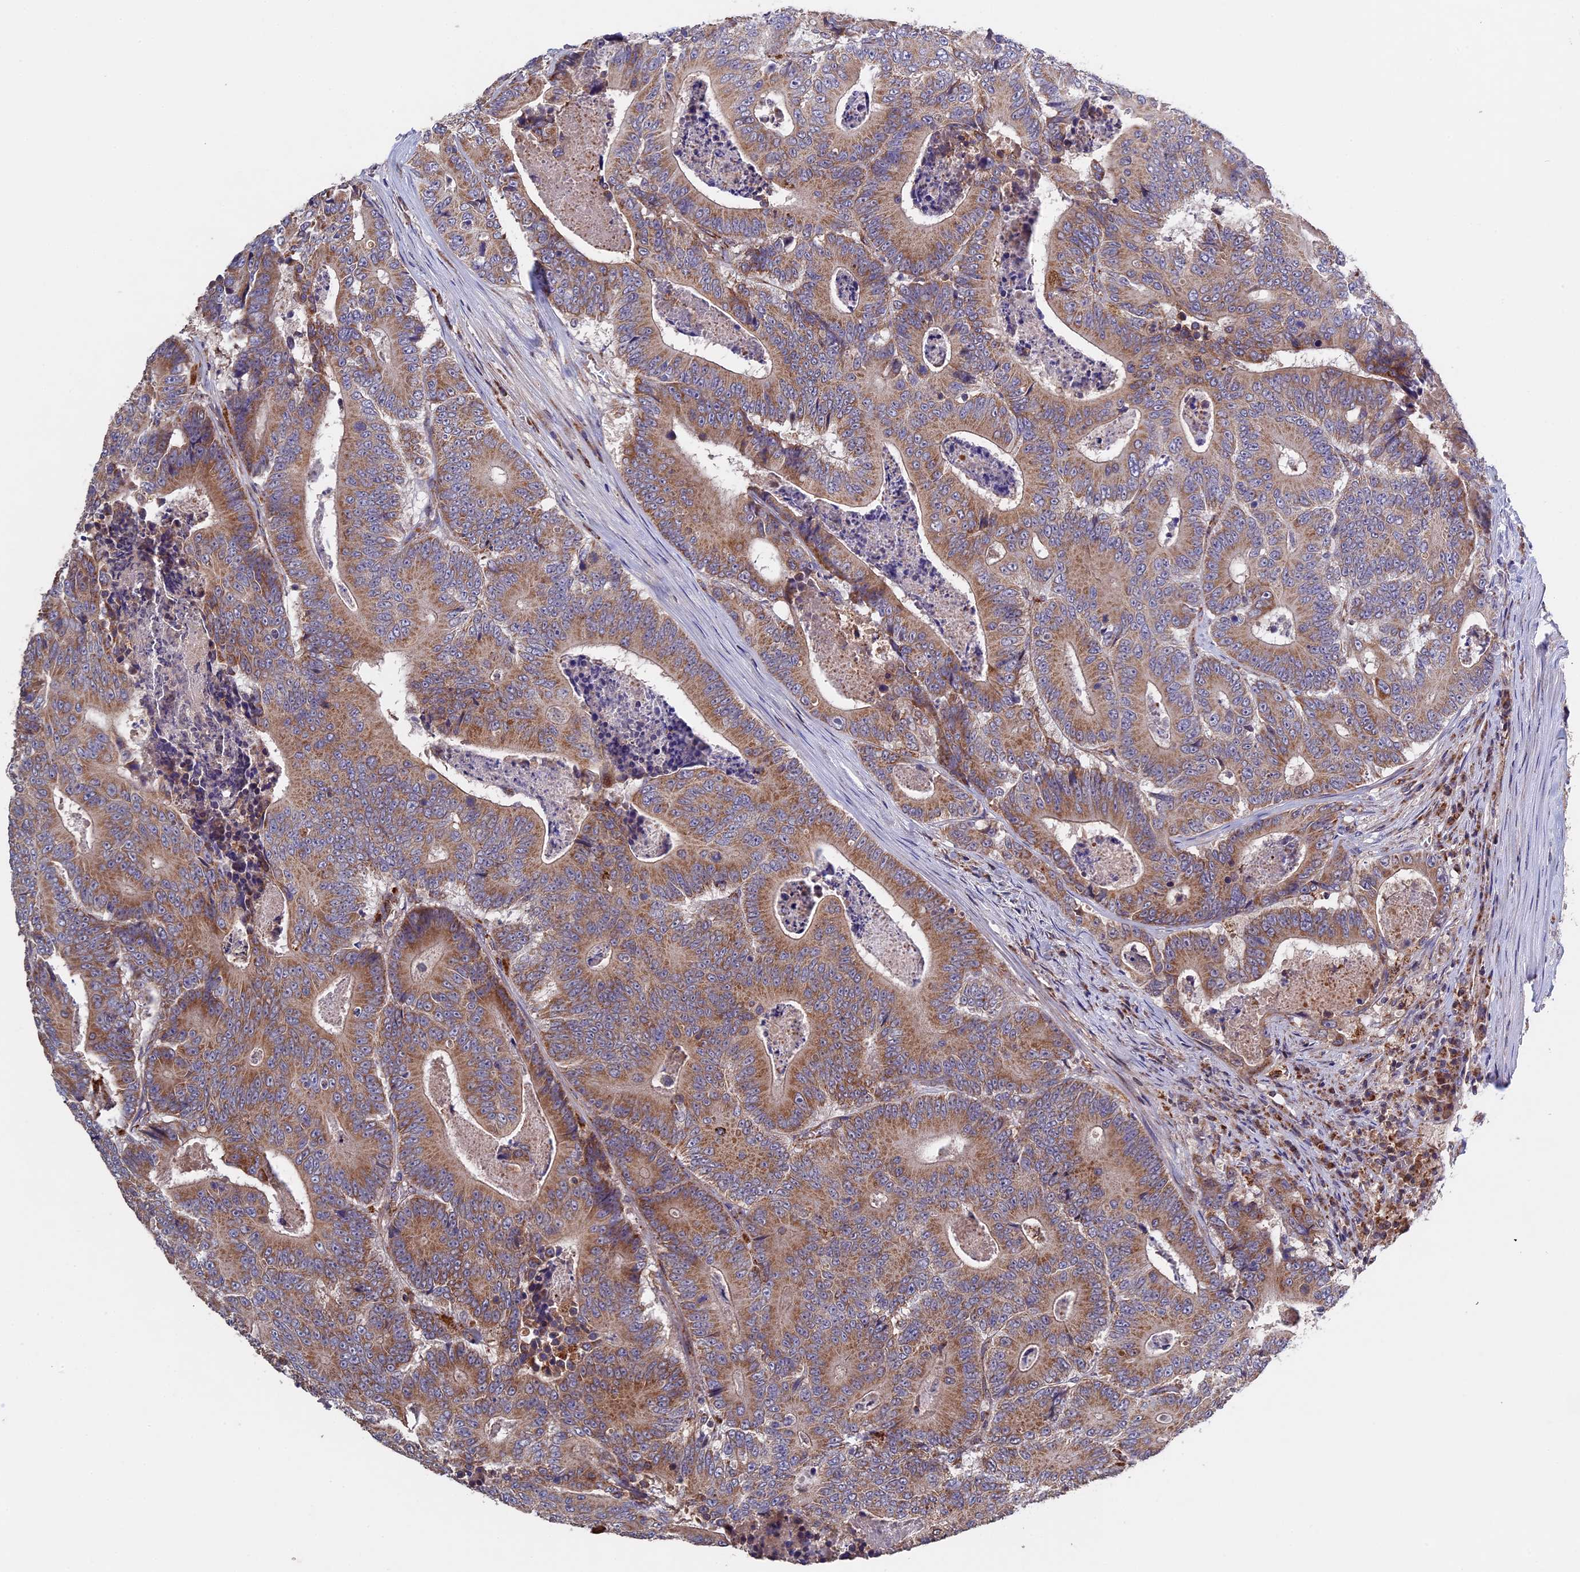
{"staining": {"intensity": "moderate", "quantity": ">75%", "location": "cytoplasmic/membranous"}, "tissue": "colorectal cancer", "cell_type": "Tumor cells", "image_type": "cancer", "snomed": [{"axis": "morphology", "description": "Adenocarcinoma, NOS"}, {"axis": "topography", "description": "Colon"}], "caption": "Immunohistochemical staining of human colorectal cancer (adenocarcinoma) demonstrates medium levels of moderate cytoplasmic/membranous protein expression in about >75% of tumor cells. The staining was performed using DAB, with brown indicating positive protein expression. Nuclei are stained blue with hematoxylin.", "gene": "RNF17", "patient": {"sex": "male", "age": 83}}